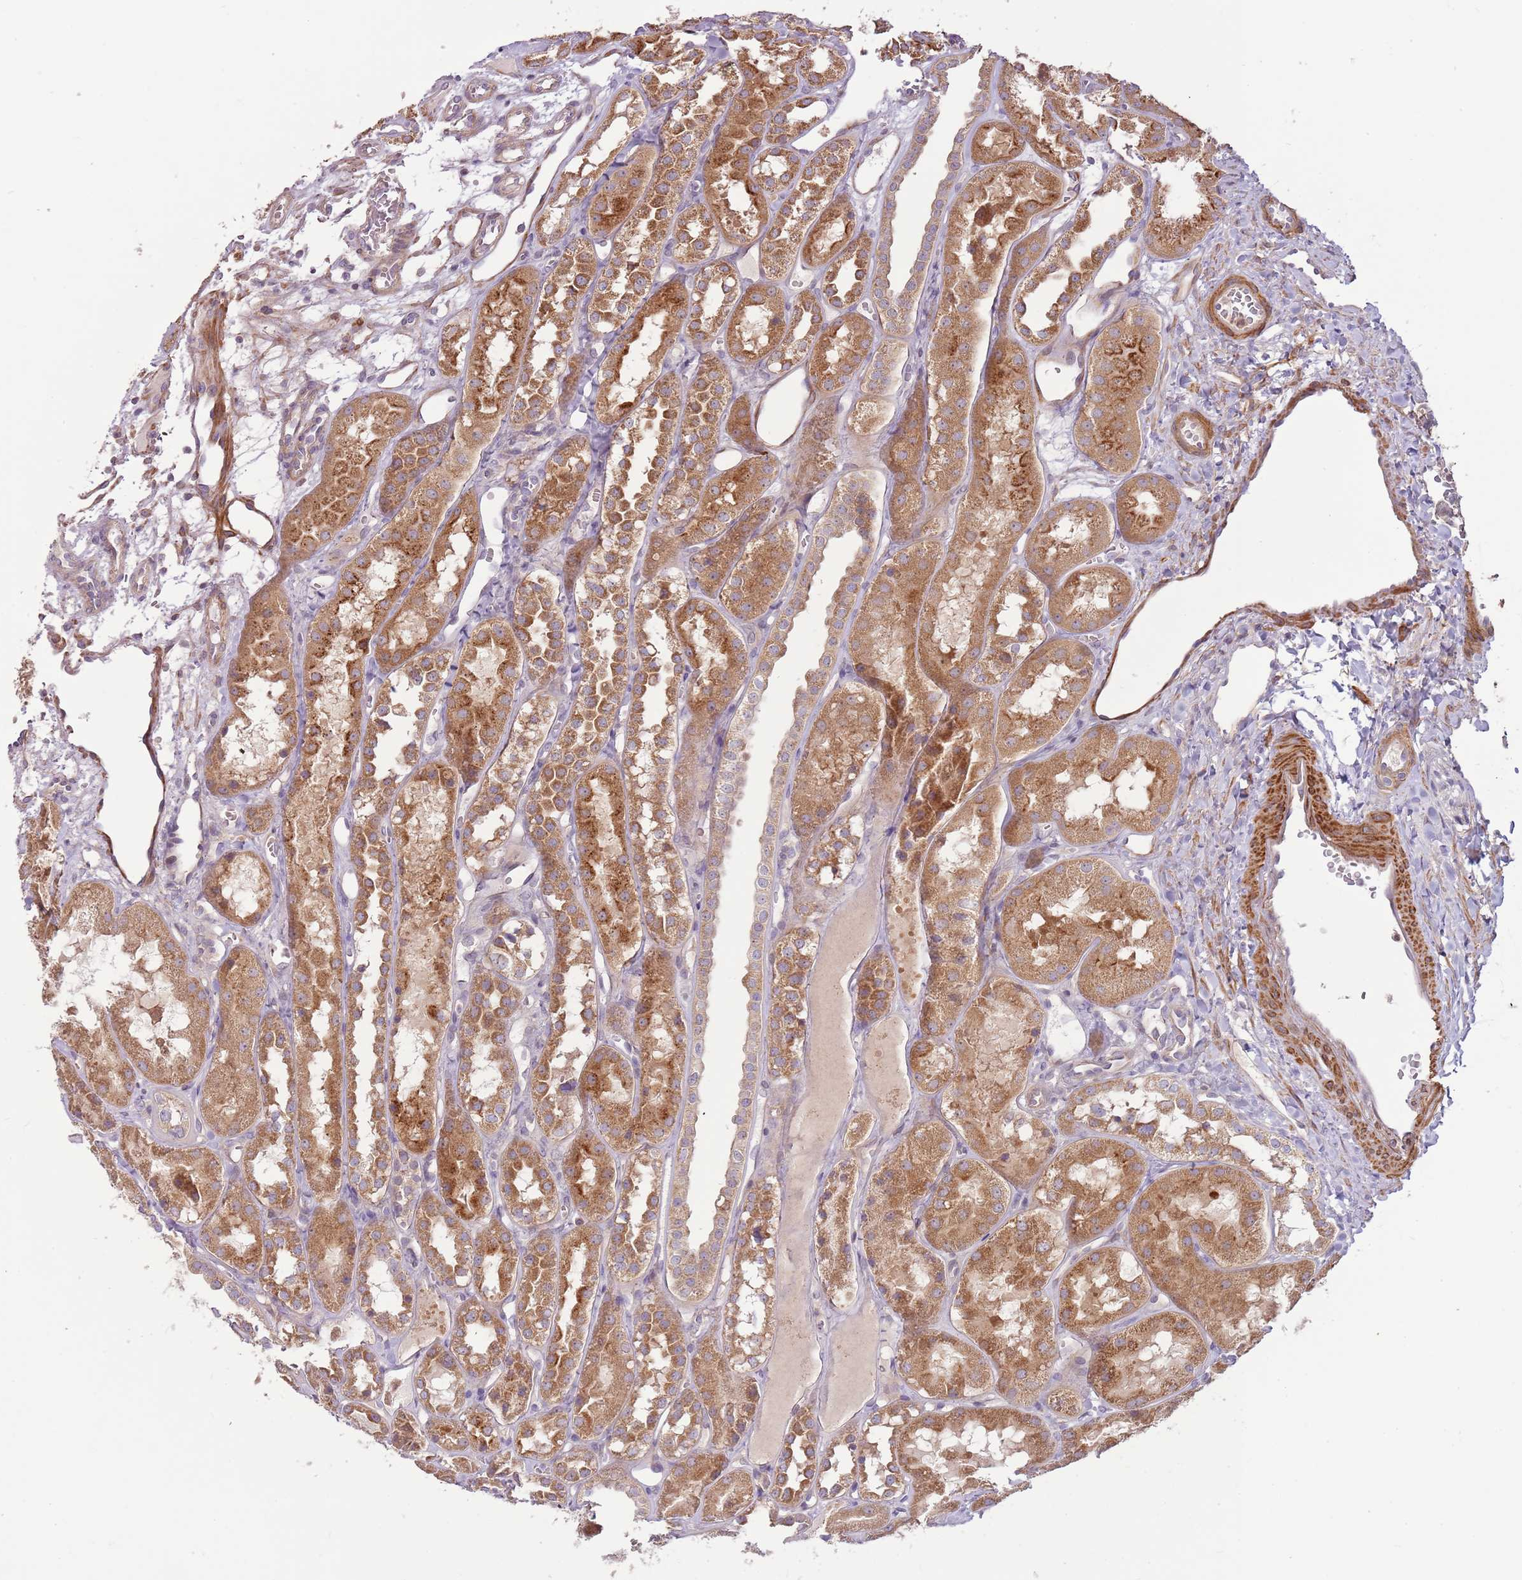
{"staining": {"intensity": "weak", "quantity": "<25%", "location": "cytoplasmic/membranous"}, "tissue": "kidney", "cell_type": "Cells in glomeruli", "image_type": "normal", "snomed": [{"axis": "morphology", "description": "Normal tissue, NOS"}, {"axis": "topography", "description": "Kidney"}], "caption": "An immunohistochemistry (IHC) photomicrograph of normal kidney is shown. There is no staining in cells in glomeruli of kidney. (IHC, brightfield microscopy, high magnification).", "gene": "DTD2", "patient": {"sex": "male", "age": 16}}